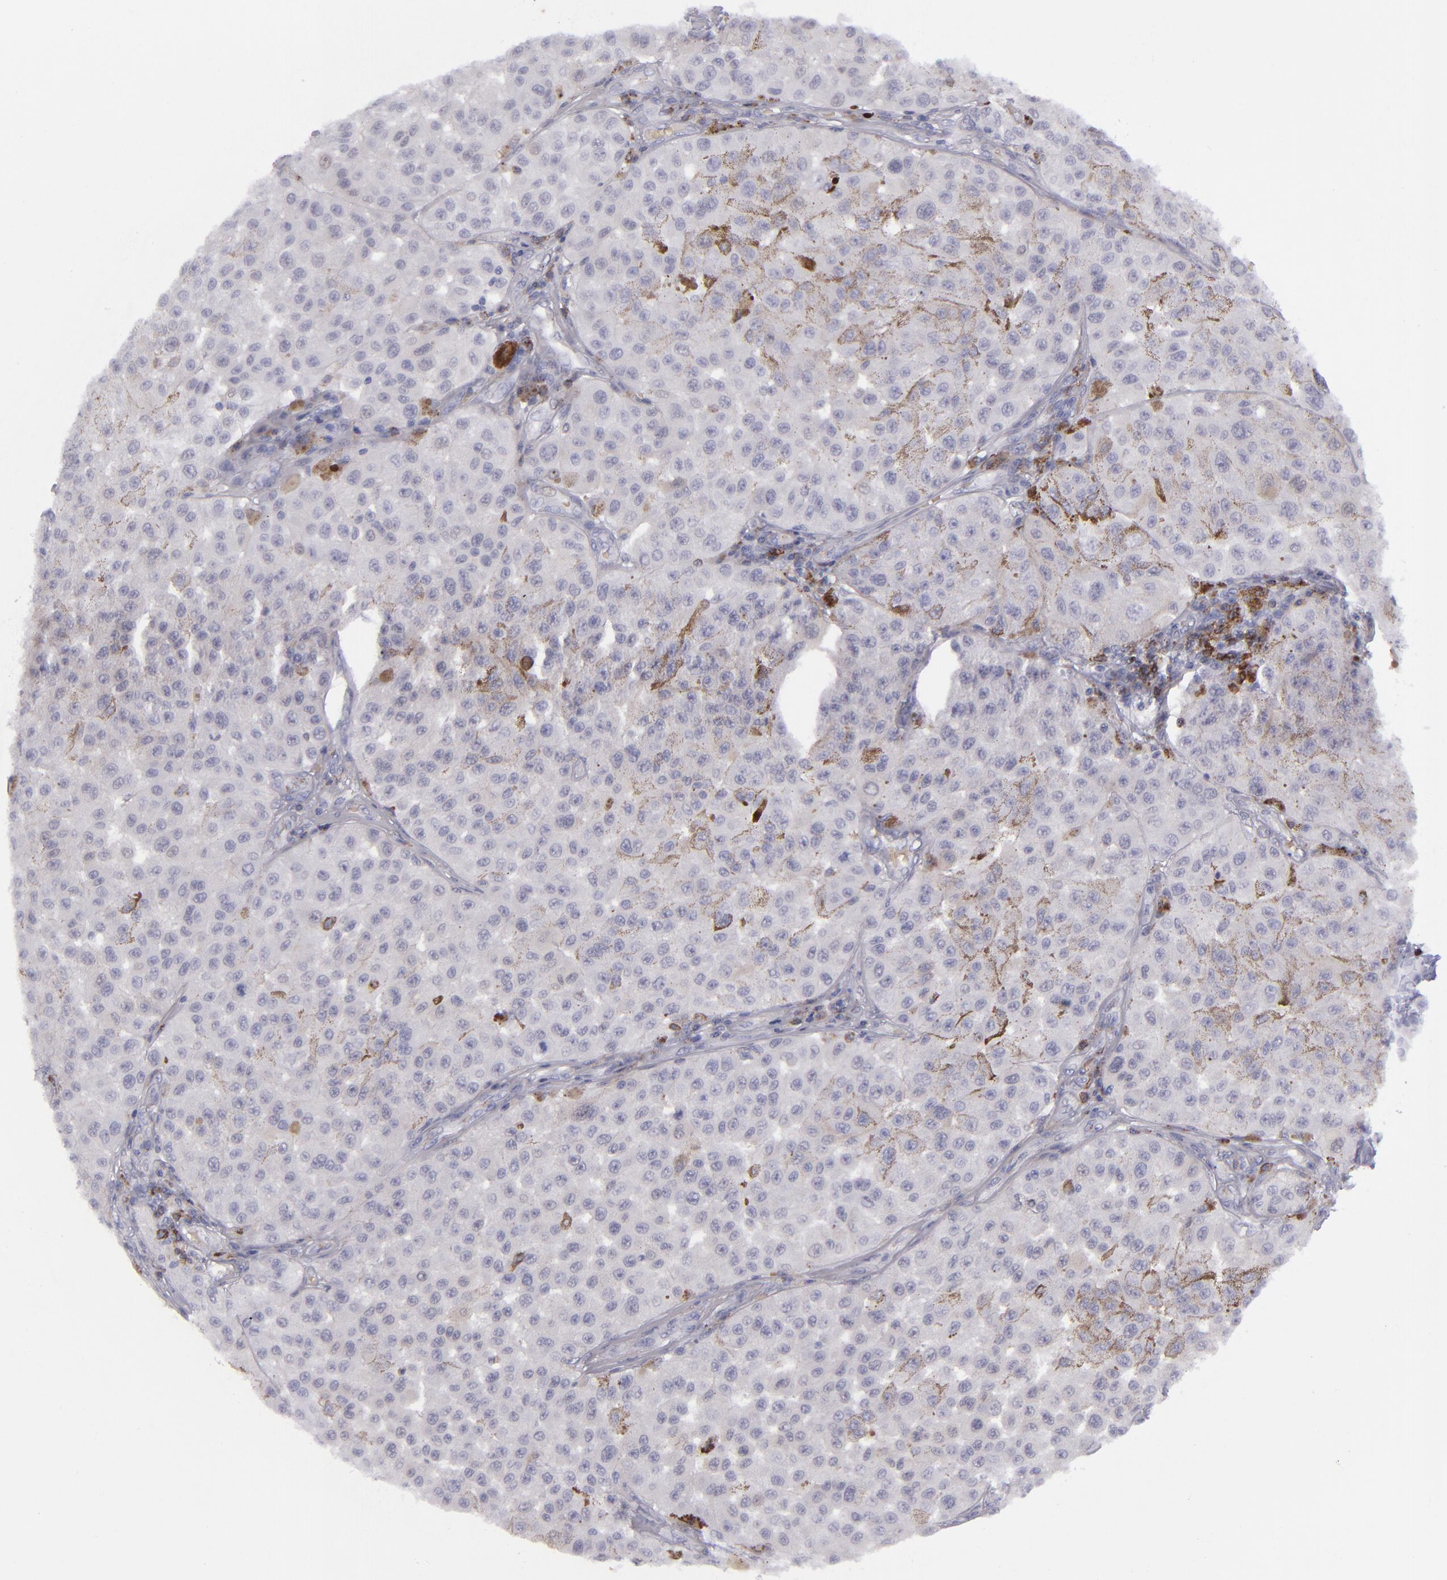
{"staining": {"intensity": "negative", "quantity": "none", "location": "none"}, "tissue": "melanoma", "cell_type": "Tumor cells", "image_type": "cancer", "snomed": [{"axis": "morphology", "description": "Malignant melanoma, NOS"}, {"axis": "topography", "description": "Skin"}], "caption": "This micrograph is of melanoma stained with immunohistochemistry (IHC) to label a protein in brown with the nuclei are counter-stained blue. There is no expression in tumor cells. (Stains: DAB (3,3'-diaminobenzidine) IHC with hematoxylin counter stain, Microscopy: brightfield microscopy at high magnification).", "gene": "CD27", "patient": {"sex": "female", "age": 64}}